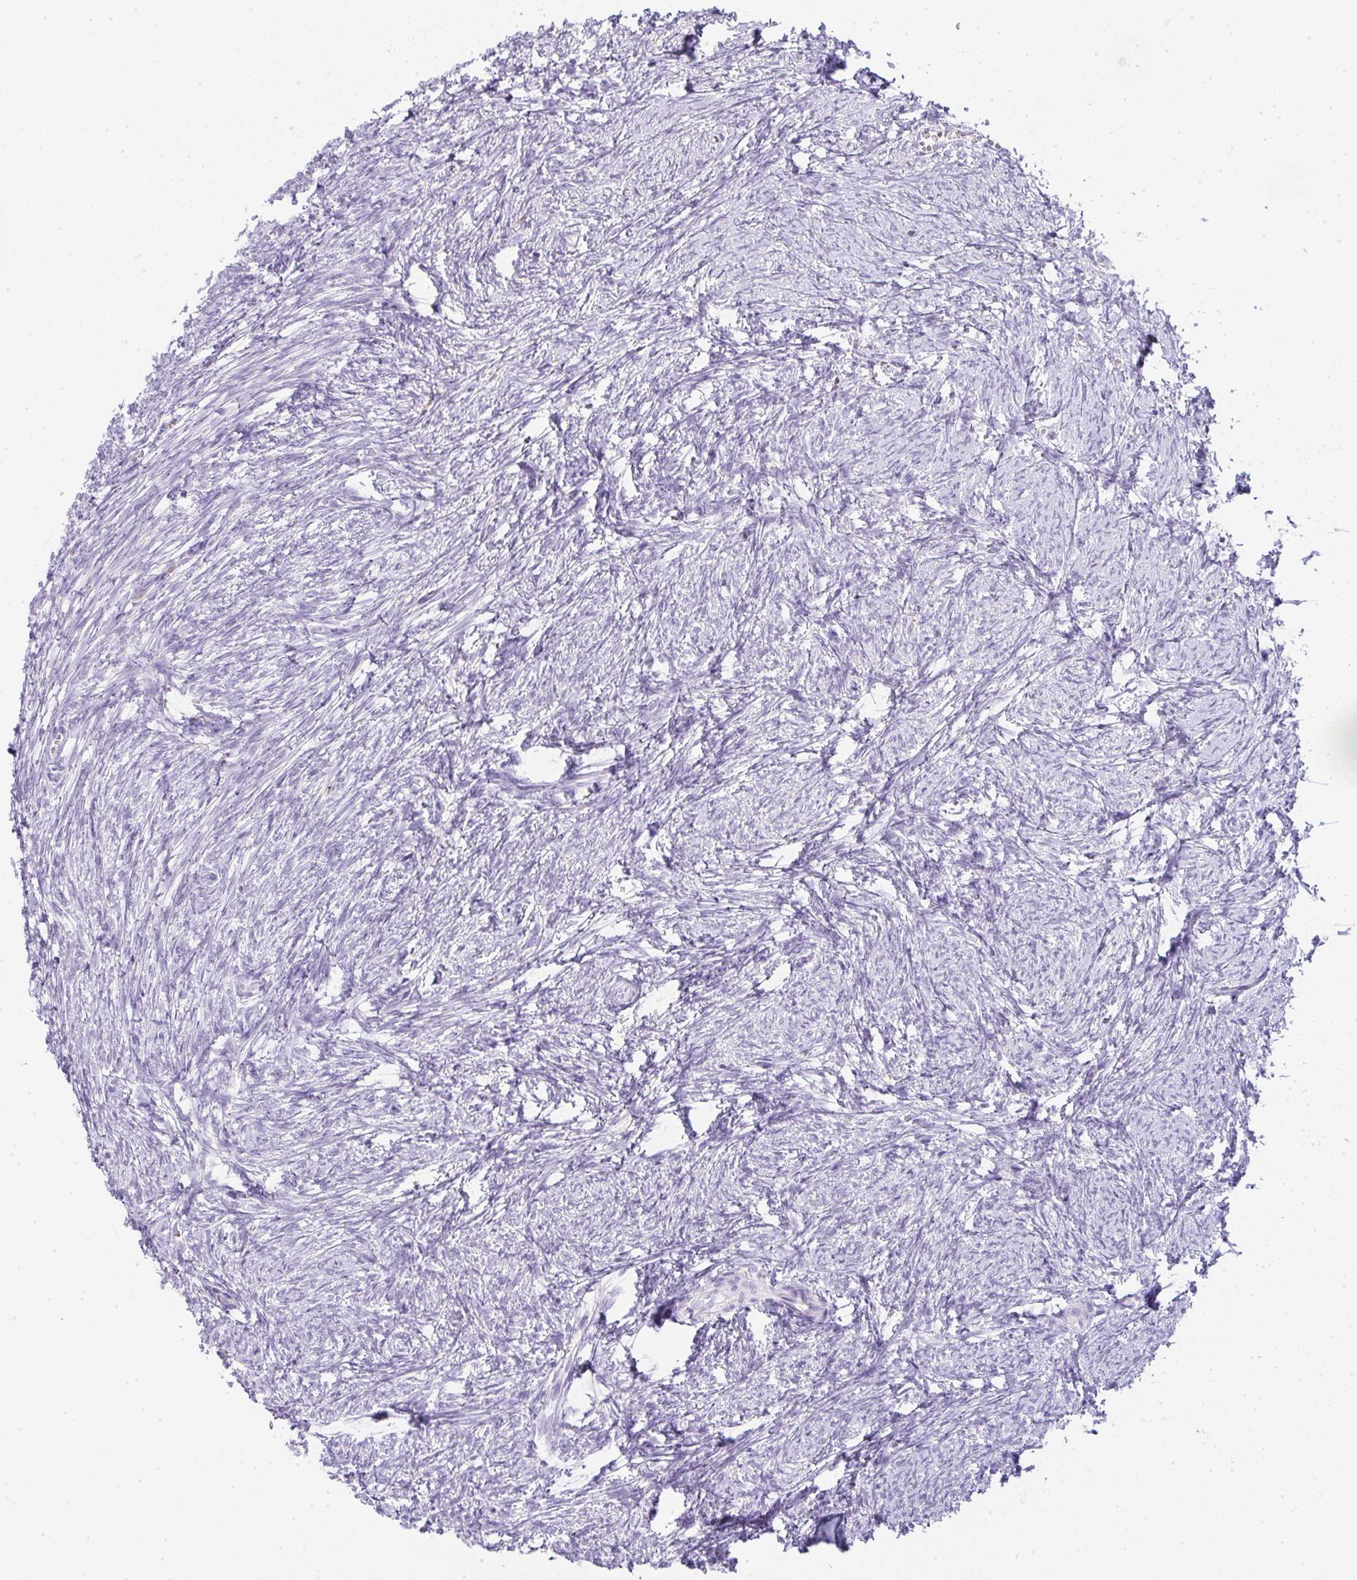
{"staining": {"intensity": "negative", "quantity": "none", "location": "none"}, "tissue": "ovary", "cell_type": "Follicle cells", "image_type": "normal", "snomed": [{"axis": "morphology", "description": "Normal tissue, NOS"}, {"axis": "topography", "description": "Ovary"}], "caption": "Ovary was stained to show a protein in brown. There is no significant expression in follicle cells. (Stains: DAB immunohistochemistry with hematoxylin counter stain, Microscopy: brightfield microscopy at high magnification).", "gene": "LPAR4", "patient": {"sex": "female", "age": 41}}